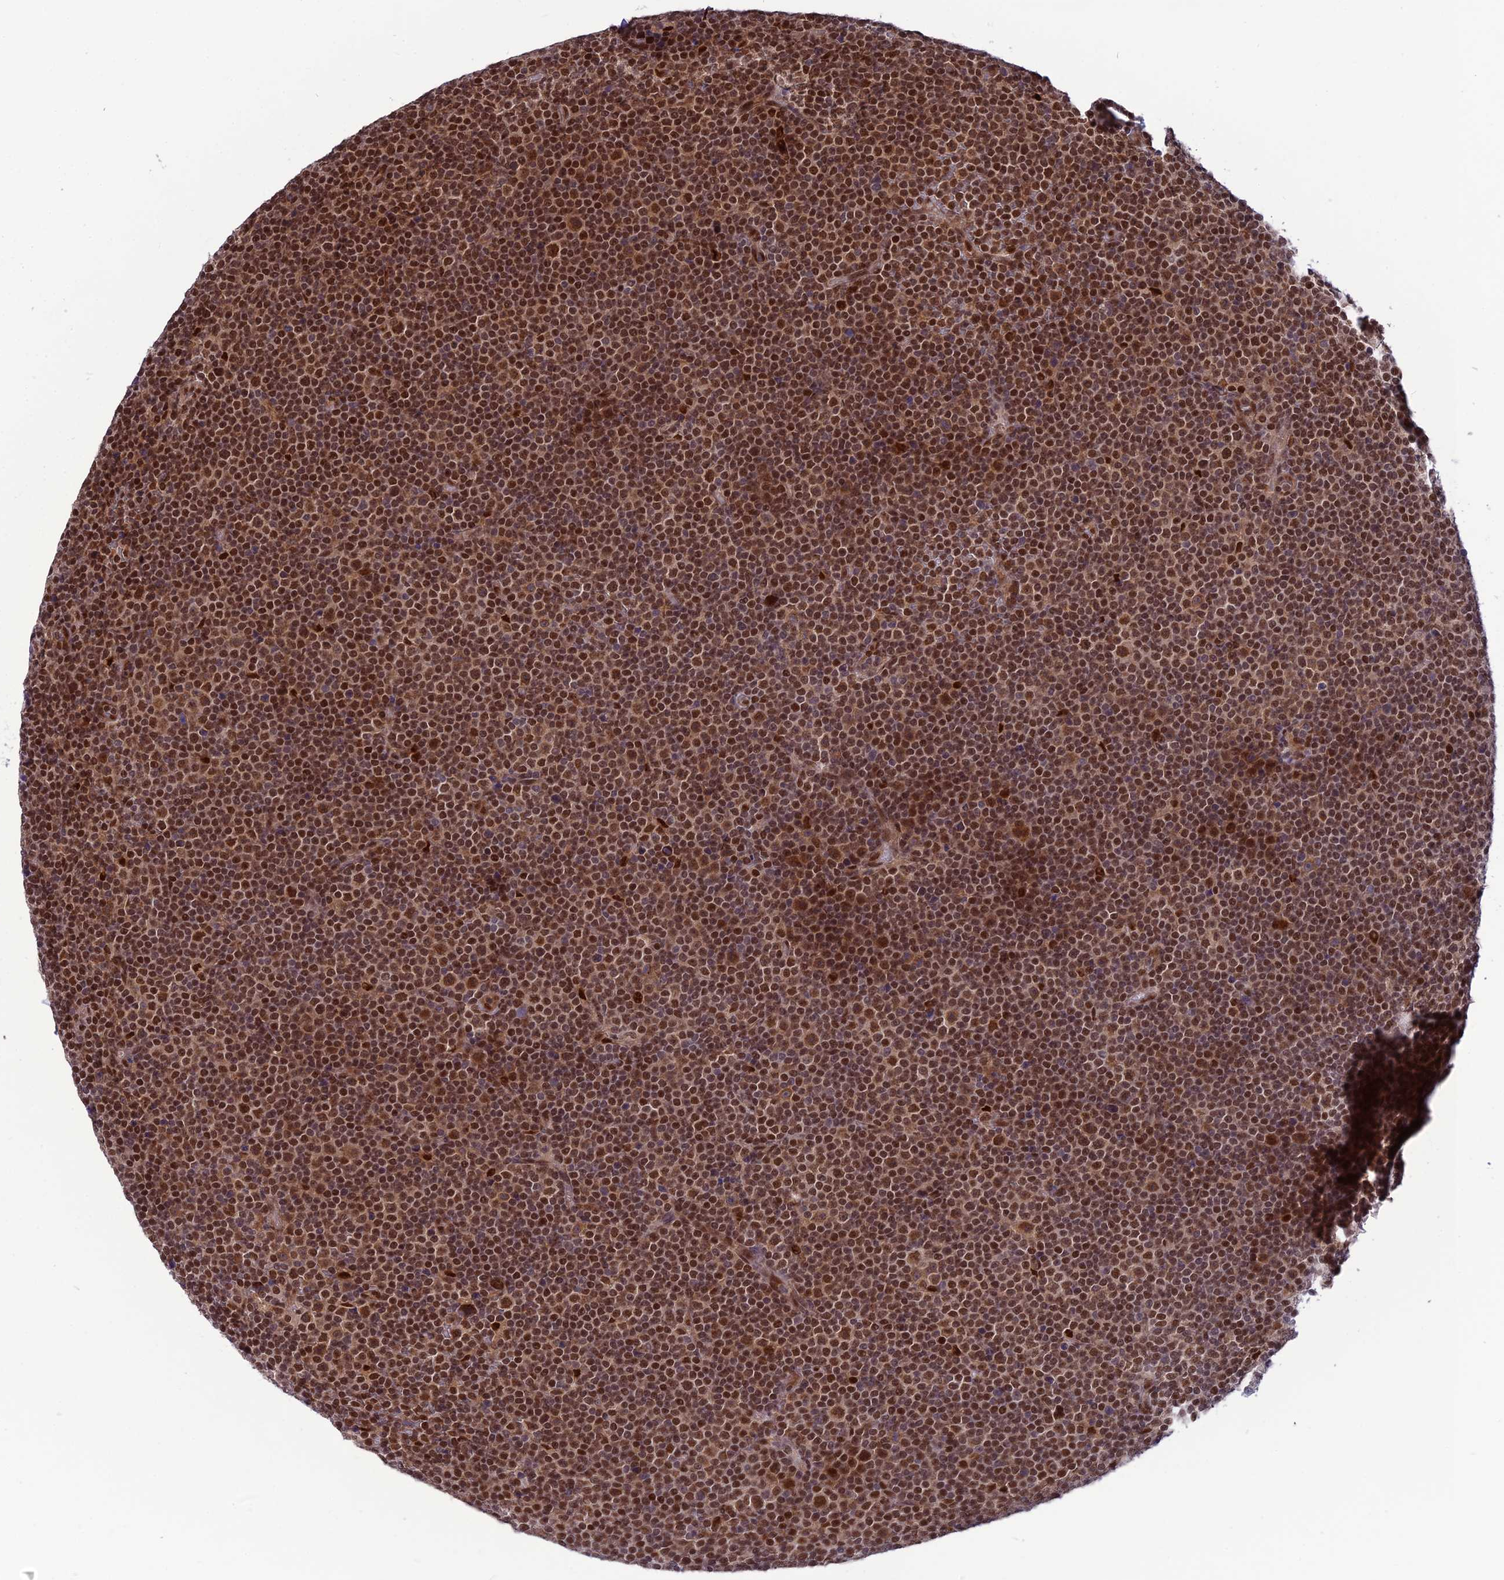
{"staining": {"intensity": "moderate", "quantity": ">75%", "location": "nuclear"}, "tissue": "lymphoma", "cell_type": "Tumor cells", "image_type": "cancer", "snomed": [{"axis": "morphology", "description": "Malignant lymphoma, non-Hodgkin's type, Low grade"}, {"axis": "topography", "description": "Lymph node"}], "caption": "Malignant lymphoma, non-Hodgkin's type (low-grade) tissue reveals moderate nuclear expression in about >75% of tumor cells, visualized by immunohistochemistry.", "gene": "RTRAF", "patient": {"sex": "female", "age": 67}}